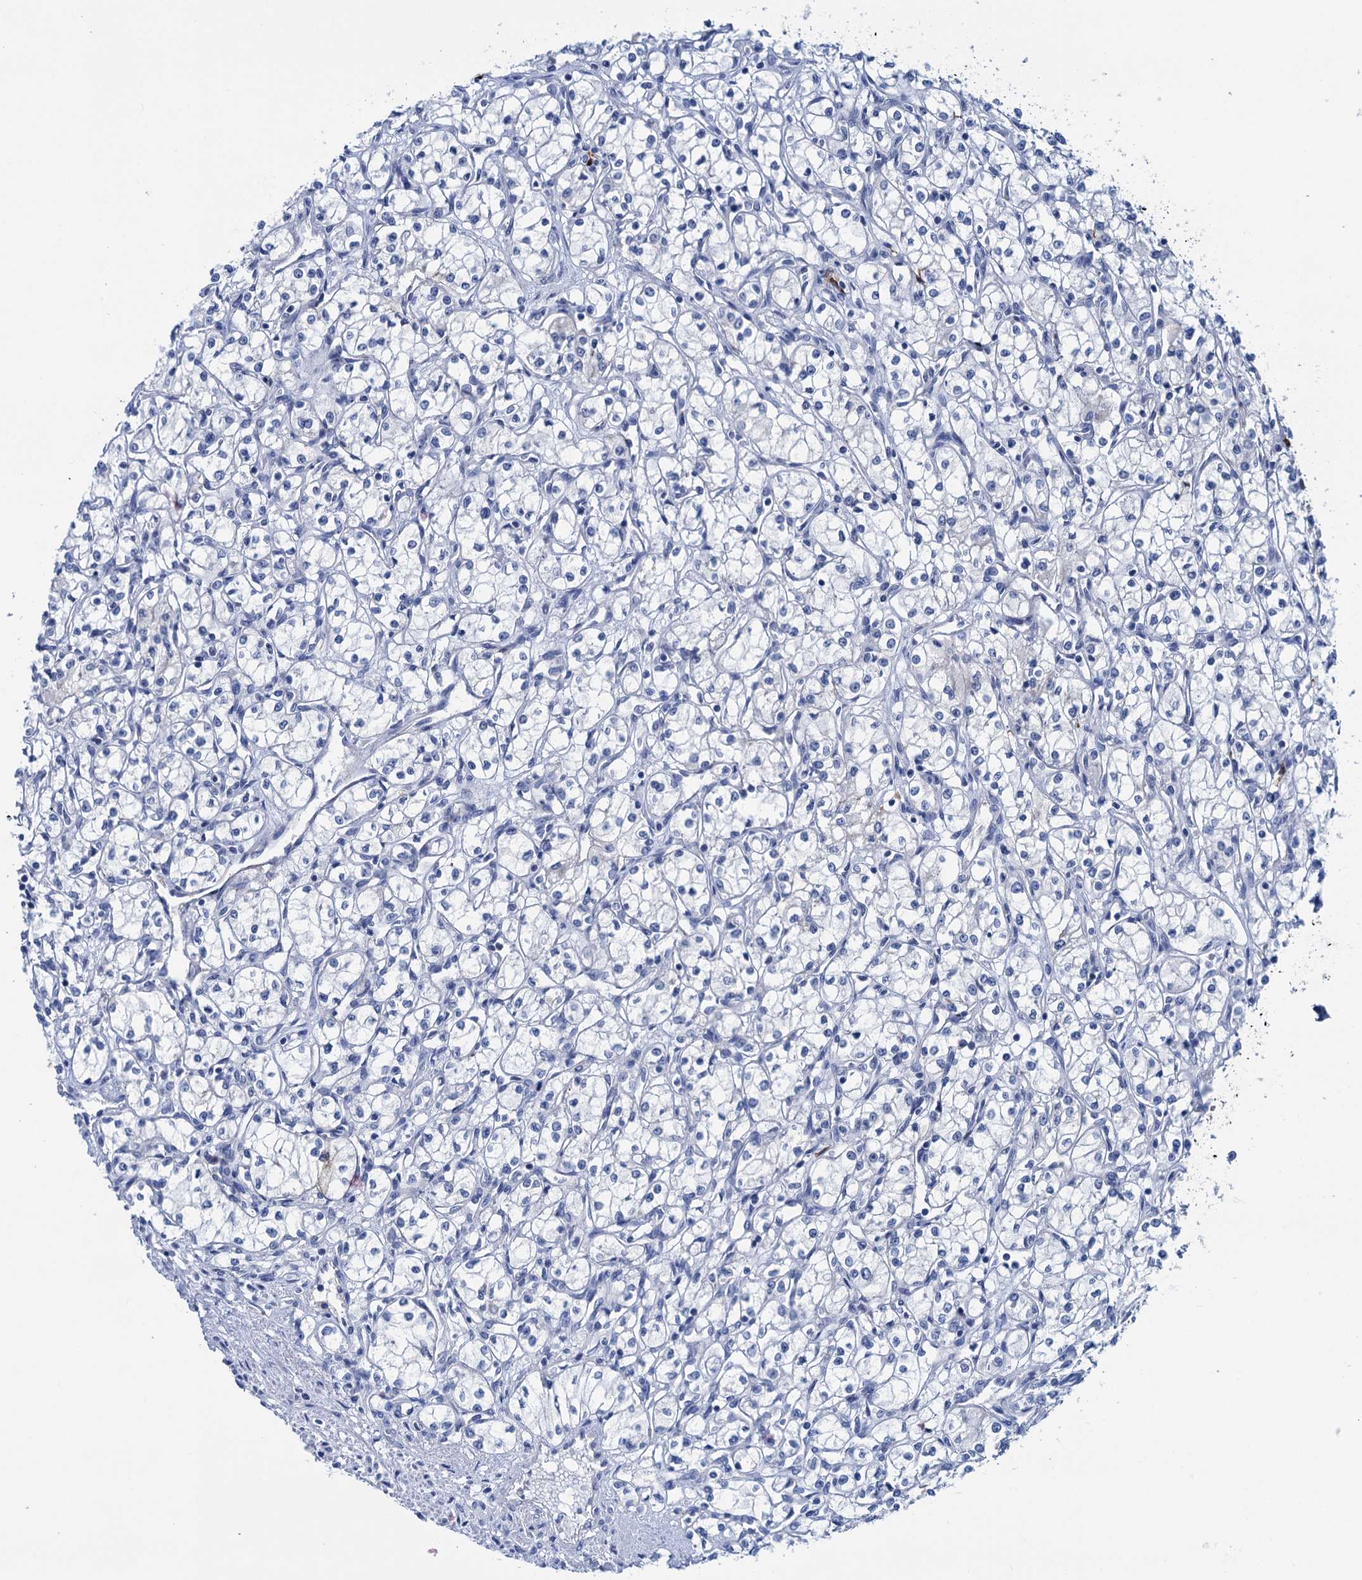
{"staining": {"intensity": "negative", "quantity": "none", "location": "none"}, "tissue": "renal cancer", "cell_type": "Tumor cells", "image_type": "cancer", "snomed": [{"axis": "morphology", "description": "Adenocarcinoma, NOS"}, {"axis": "topography", "description": "Kidney"}], "caption": "Immunohistochemistry of adenocarcinoma (renal) demonstrates no positivity in tumor cells. (Brightfield microscopy of DAB (3,3'-diaminobenzidine) immunohistochemistry (IHC) at high magnification).", "gene": "ZNRD2", "patient": {"sex": "male", "age": 59}}